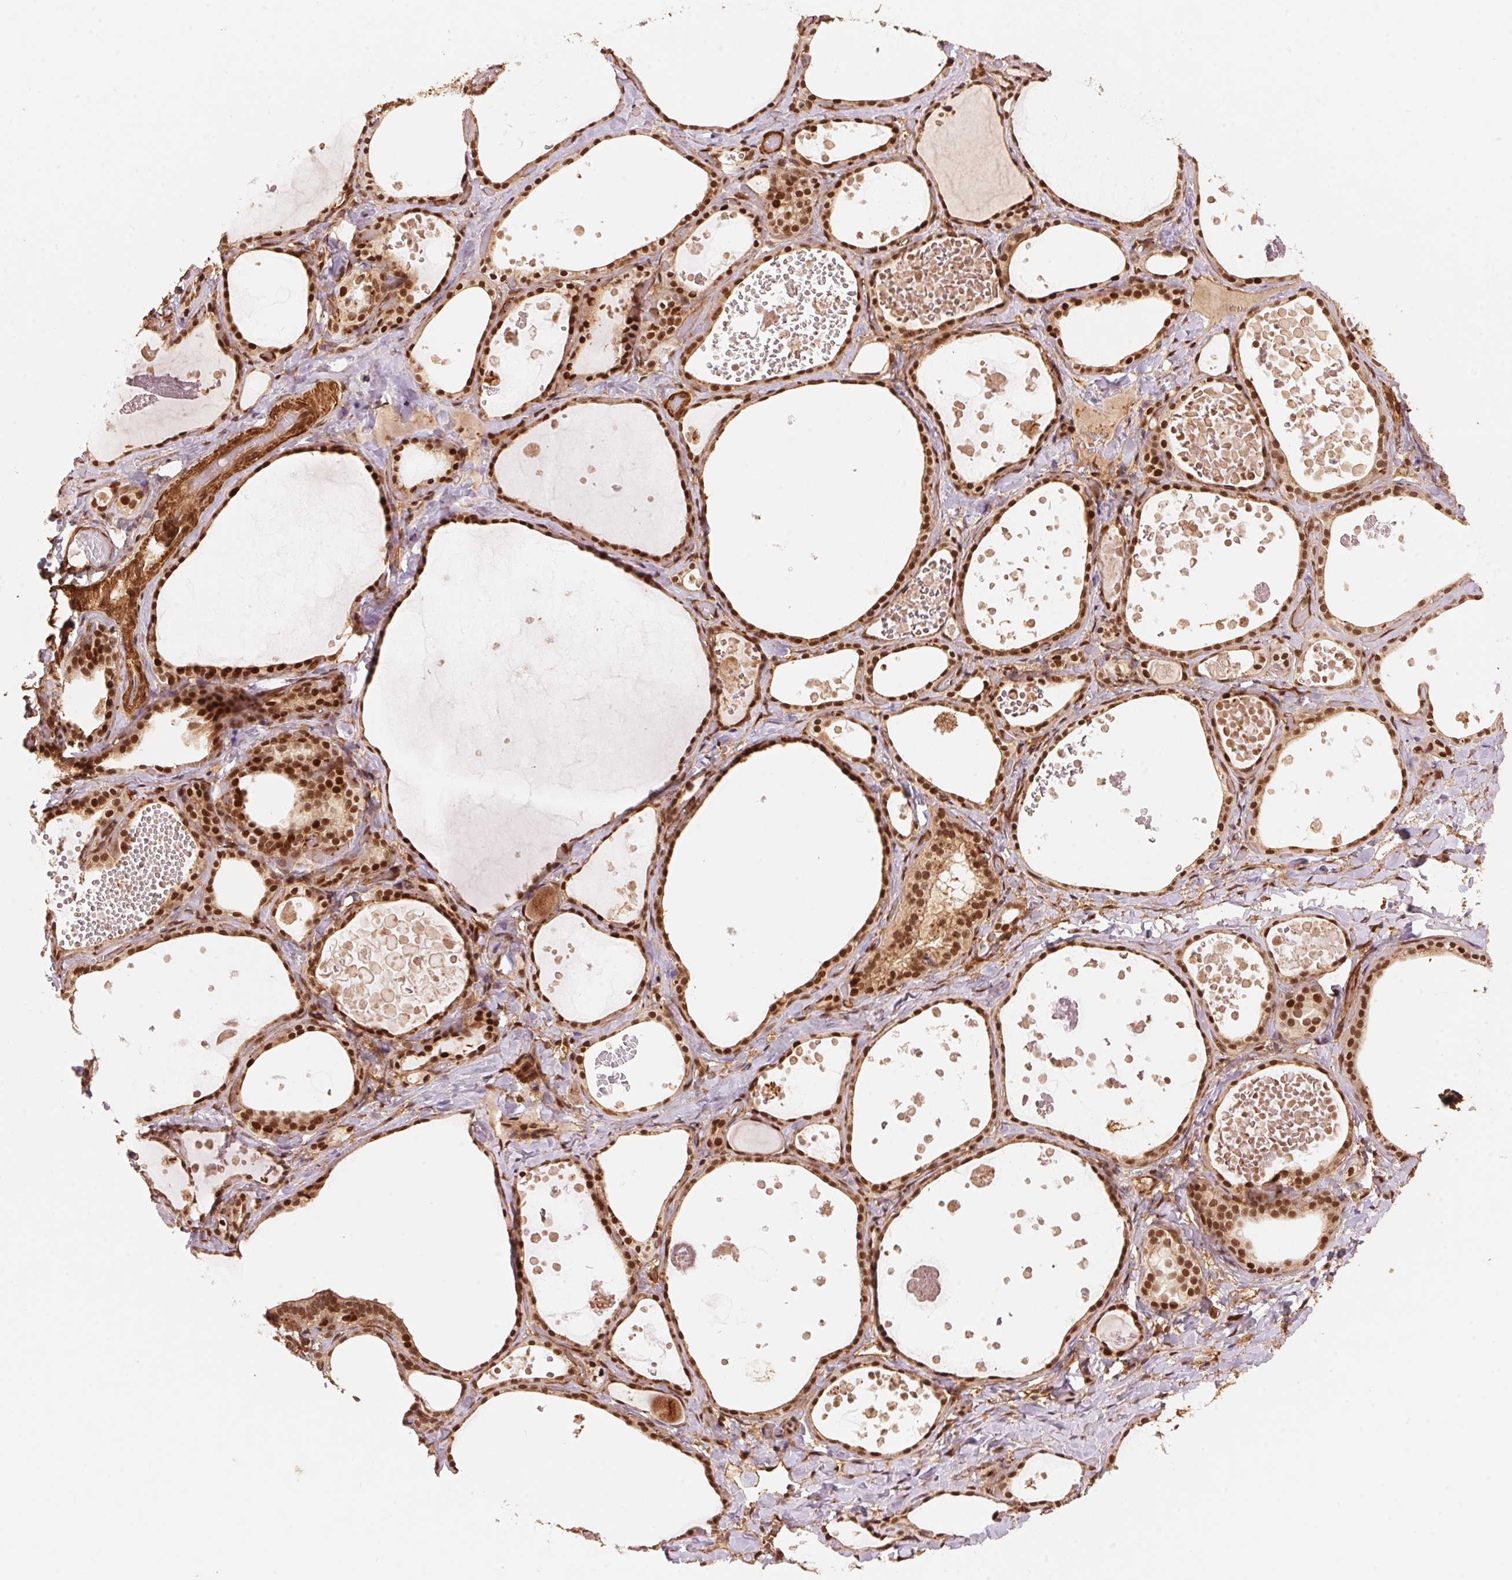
{"staining": {"intensity": "strong", "quantity": ">75%", "location": "nuclear"}, "tissue": "thyroid gland", "cell_type": "Glandular cells", "image_type": "normal", "snomed": [{"axis": "morphology", "description": "Normal tissue, NOS"}, {"axis": "topography", "description": "Thyroid gland"}], "caption": "Glandular cells demonstrate high levels of strong nuclear staining in about >75% of cells in unremarkable human thyroid gland. (Brightfield microscopy of DAB IHC at high magnification).", "gene": "TNIP2", "patient": {"sex": "female", "age": 56}}